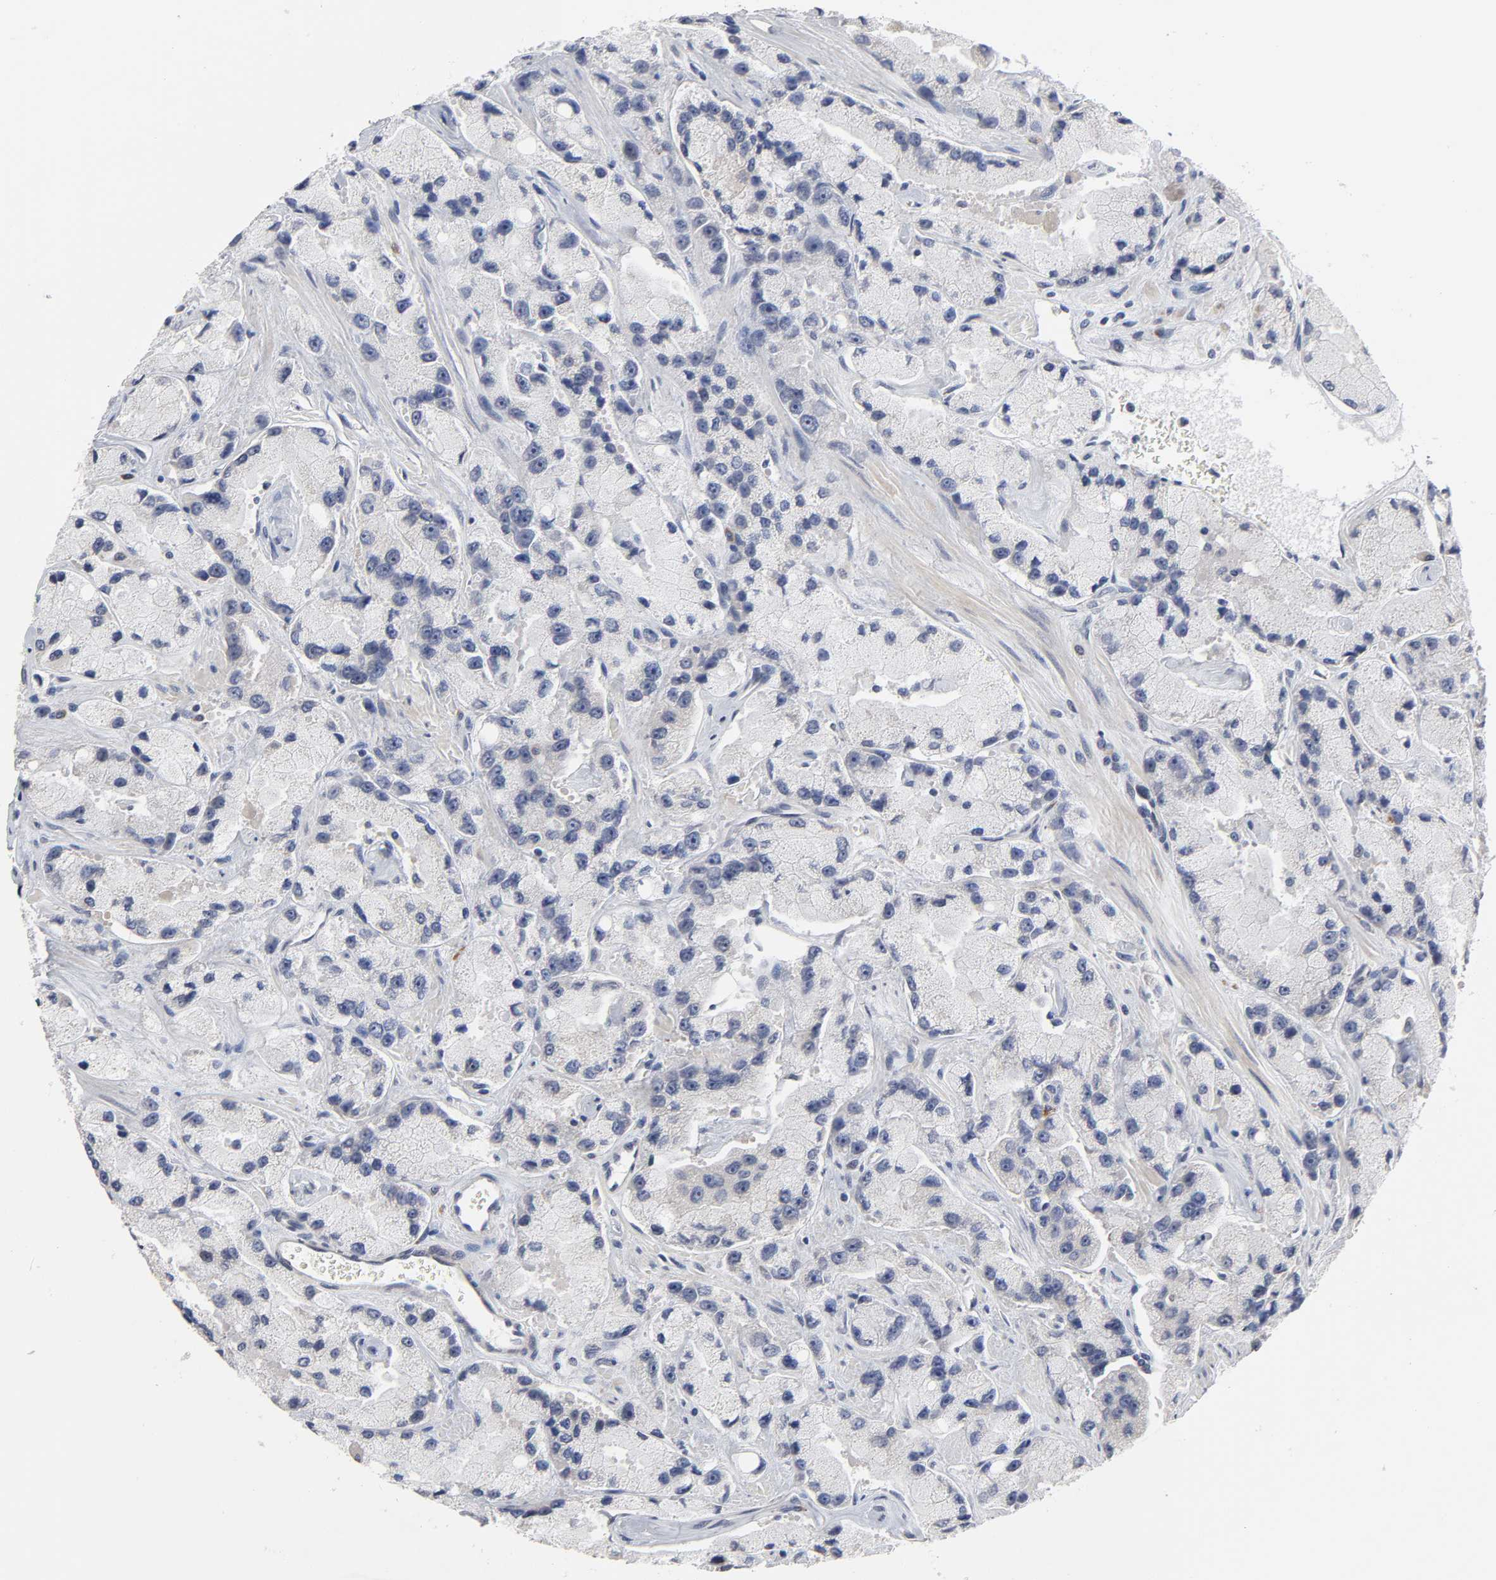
{"staining": {"intensity": "negative", "quantity": "none", "location": "none"}, "tissue": "prostate cancer", "cell_type": "Tumor cells", "image_type": "cancer", "snomed": [{"axis": "morphology", "description": "Adenocarcinoma, High grade"}, {"axis": "topography", "description": "Prostate"}], "caption": "The IHC image has no significant positivity in tumor cells of prostate cancer tissue.", "gene": "HNF4A", "patient": {"sex": "male", "age": 58}}